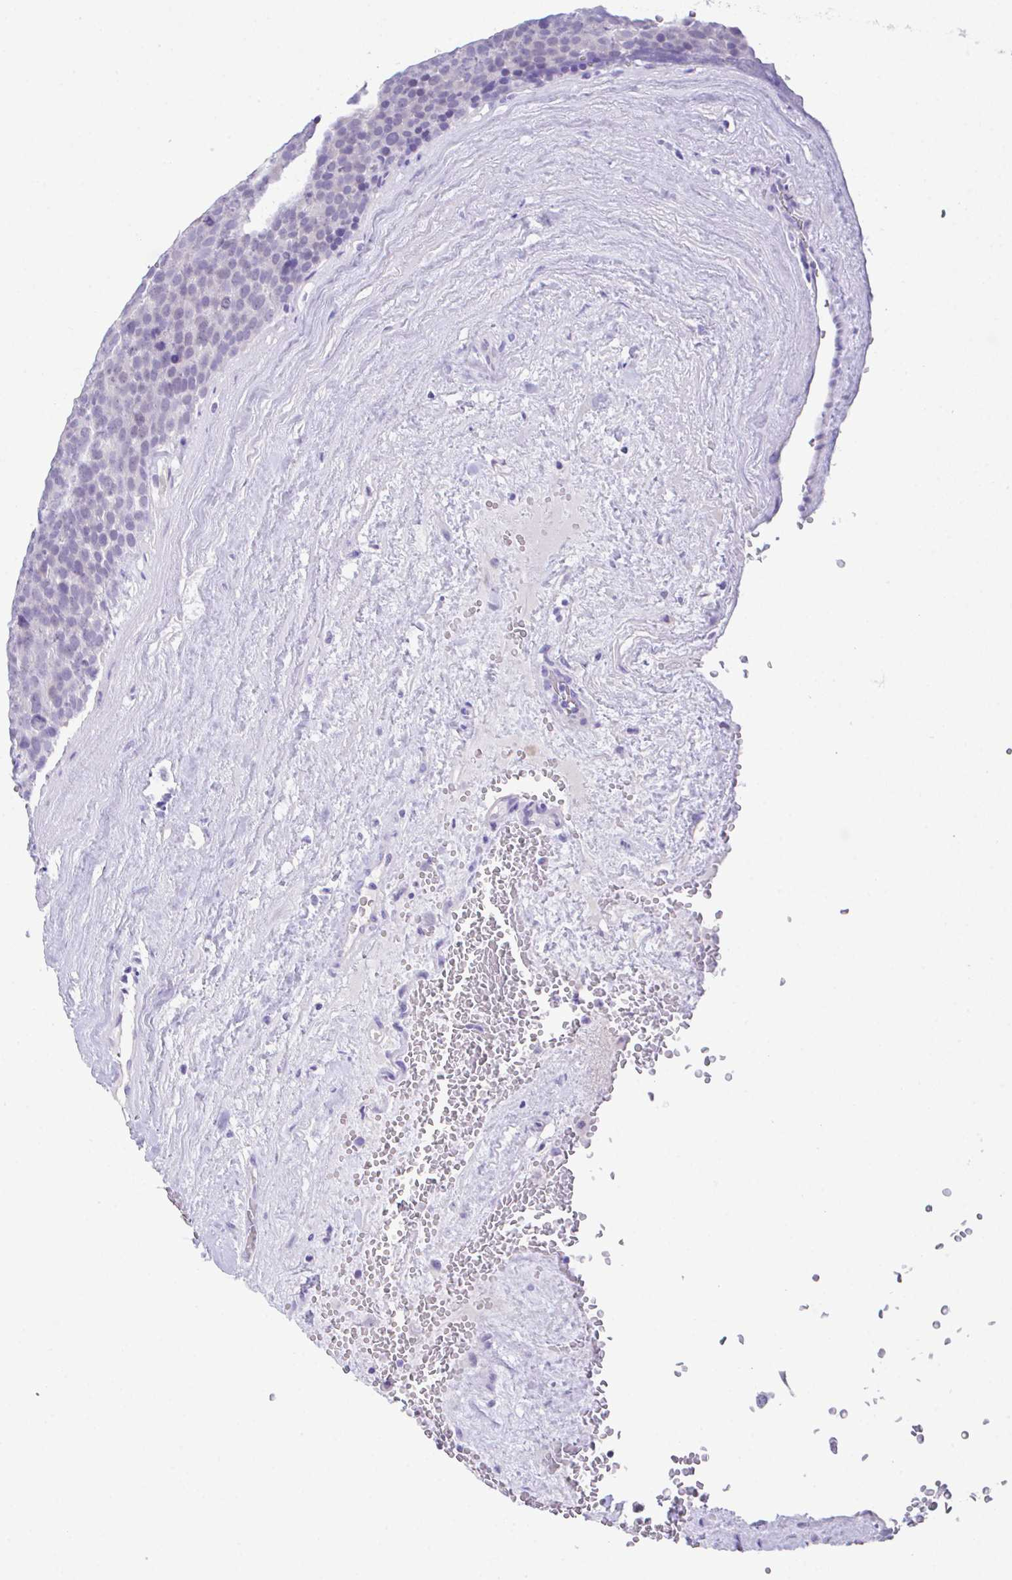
{"staining": {"intensity": "negative", "quantity": "none", "location": "none"}, "tissue": "testis cancer", "cell_type": "Tumor cells", "image_type": "cancer", "snomed": [{"axis": "morphology", "description": "Seminoma, NOS"}, {"axis": "topography", "description": "Testis"}], "caption": "IHC photomicrograph of testis seminoma stained for a protein (brown), which reveals no positivity in tumor cells. Nuclei are stained in blue.", "gene": "HACD4", "patient": {"sex": "male", "age": 71}}